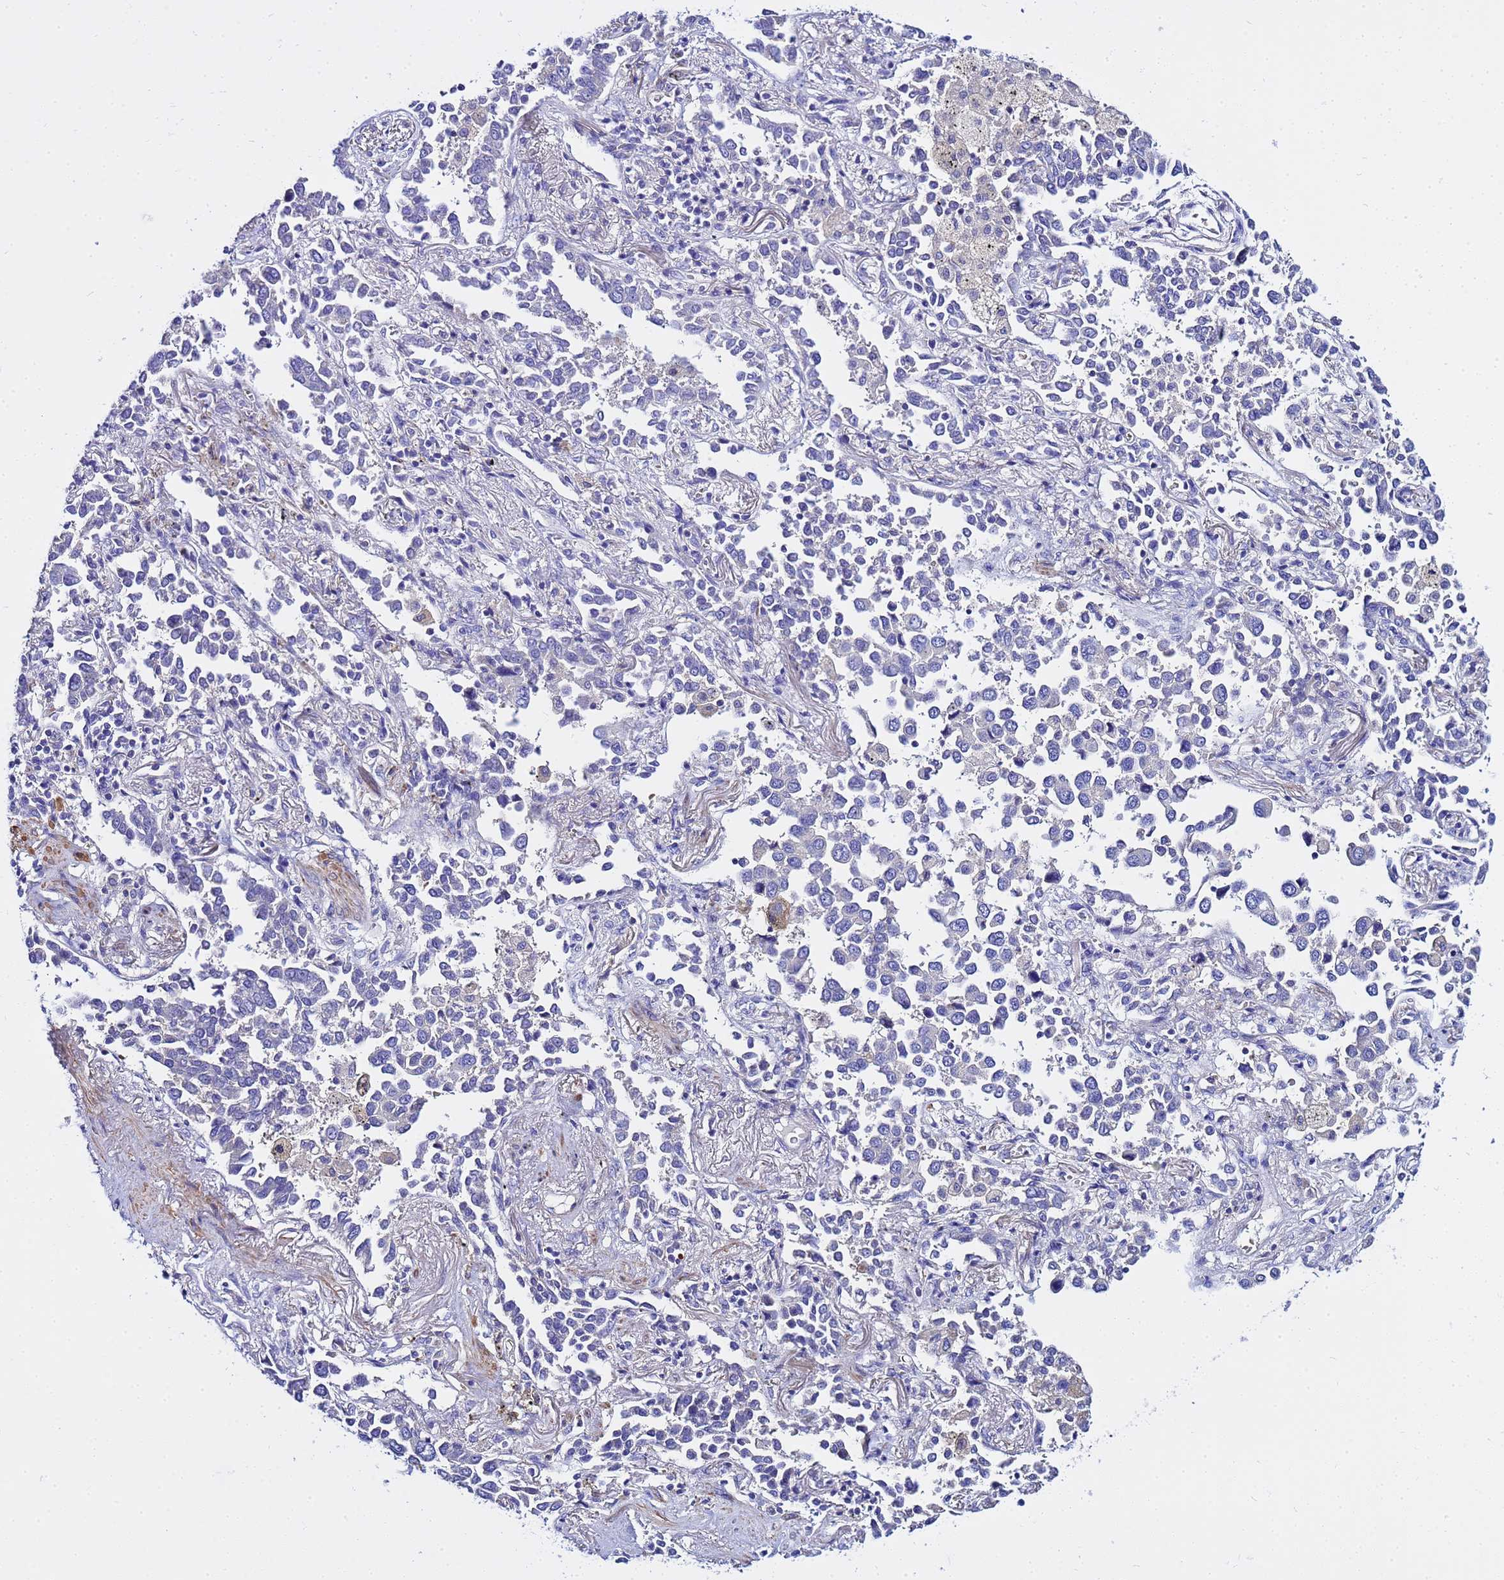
{"staining": {"intensity": "negative", "quantity": "none", "location": "none"}, "tissue": "lung cancer", "cell_type": "Tumor cells", "image_type": "cancer", "snomed": [{"axis": "morphology", "description": "Adenocarcinoma, NOS"}, {"axis": "topography", "description": "Lung"}], "caption": "Protein analysis of lung adenocarcinoma demonstrates no significant staining in tumor cells.", "gene": "USP18", "patient": {"sex": "male", "age": 67}}